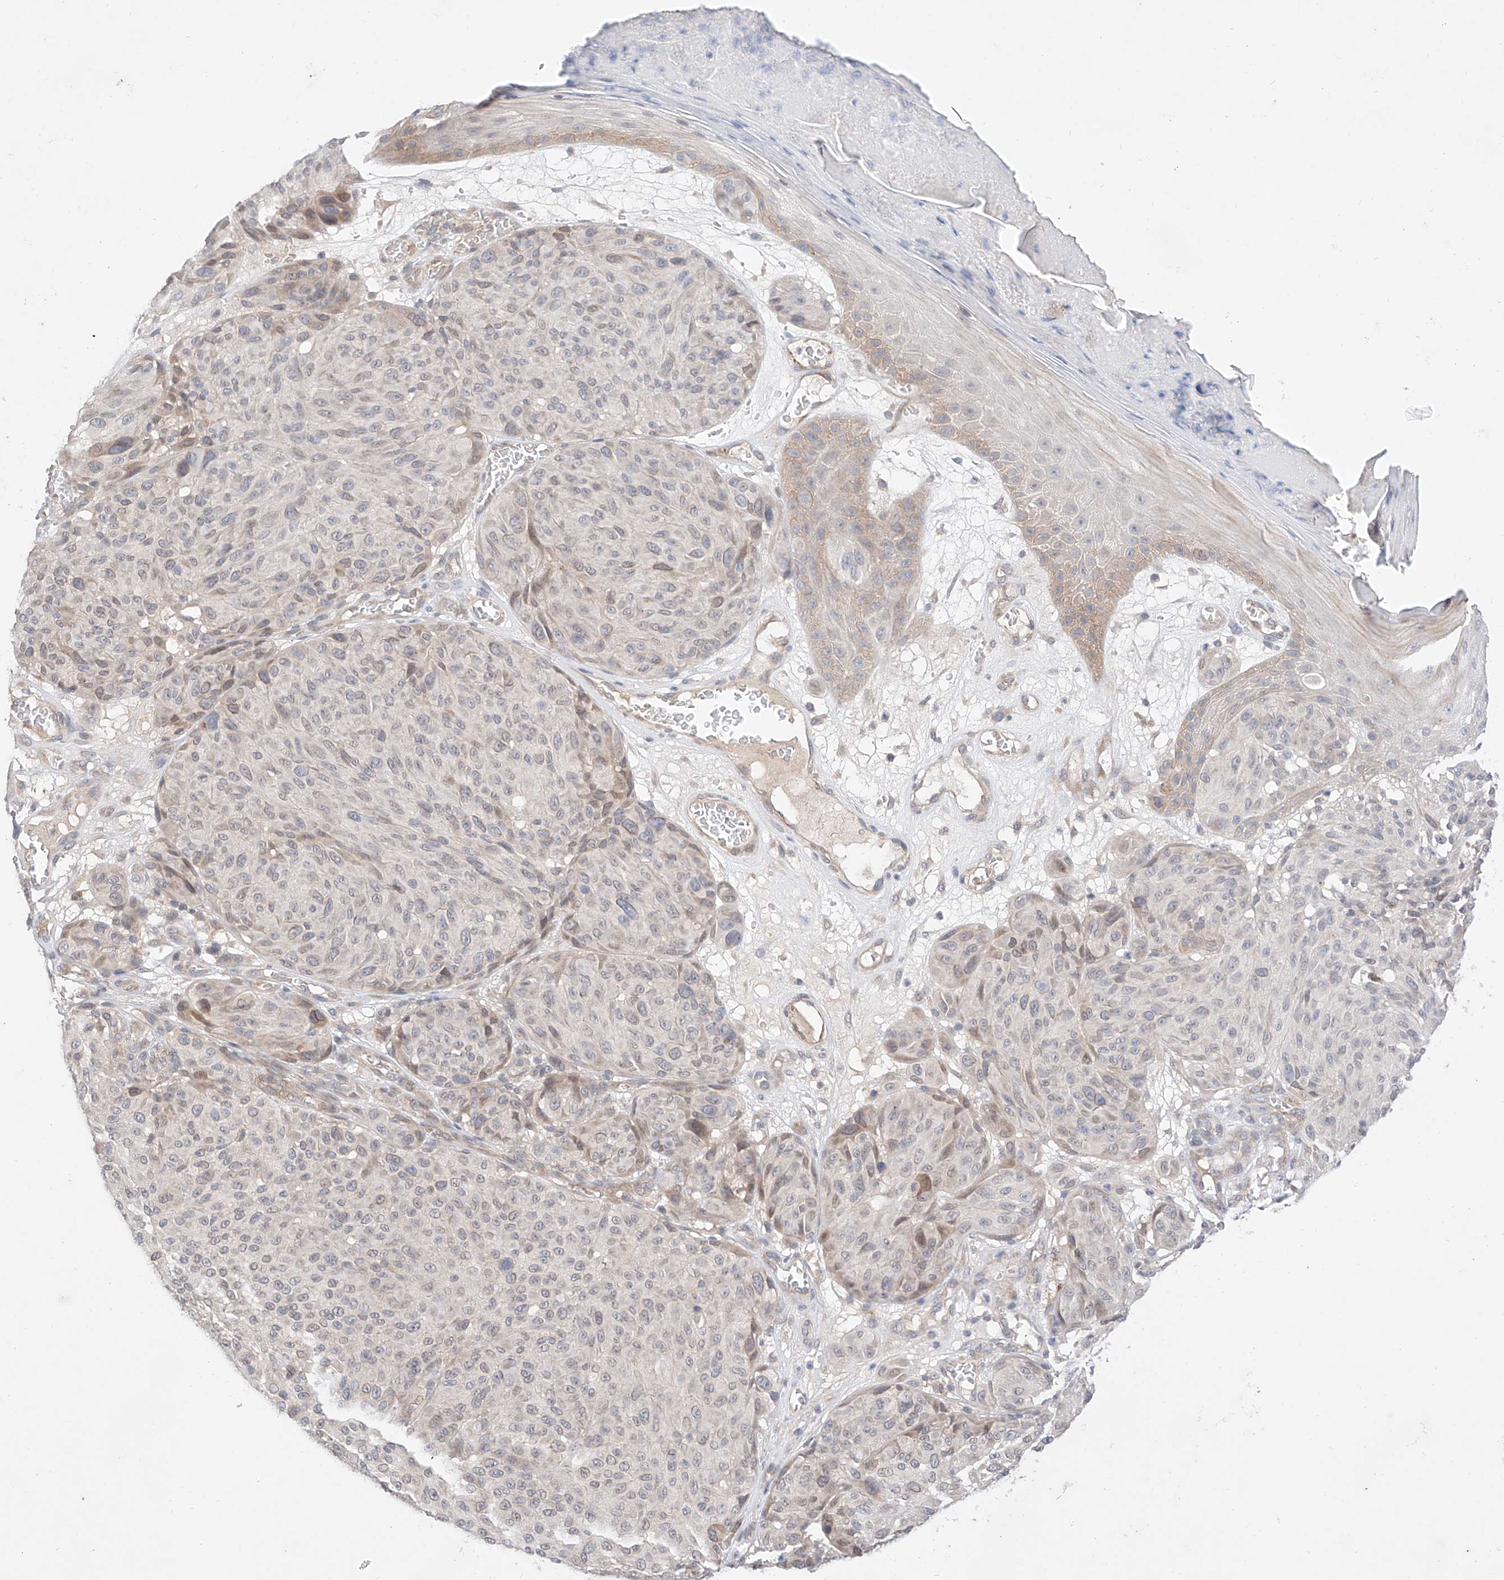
{"staining": {"intensity": "weak", "quantity": "<25%", "location": "cytoplasmic/membranous"}, "tissue": "melanoma", "cell_type": "Tumor cells", "image_type": "cancer", "snomed": [{"axis": "morphology", "description": "Malignant melanoma, NOS"}, {"axis": "topography", "description": "Skin"}], "caption": "Immunohistochemistry (IHC) micrograph of melanoma stained for a protein (brown), which shows no positivity in tumor cells. The staining was performed using DAB to visualize the protein expression in brown, while the nuclei were stained in blue with hematoxylin (Magnification: 20x).", "gene": "ZNF124", "patient": {"sex": "male", "age": 83}}